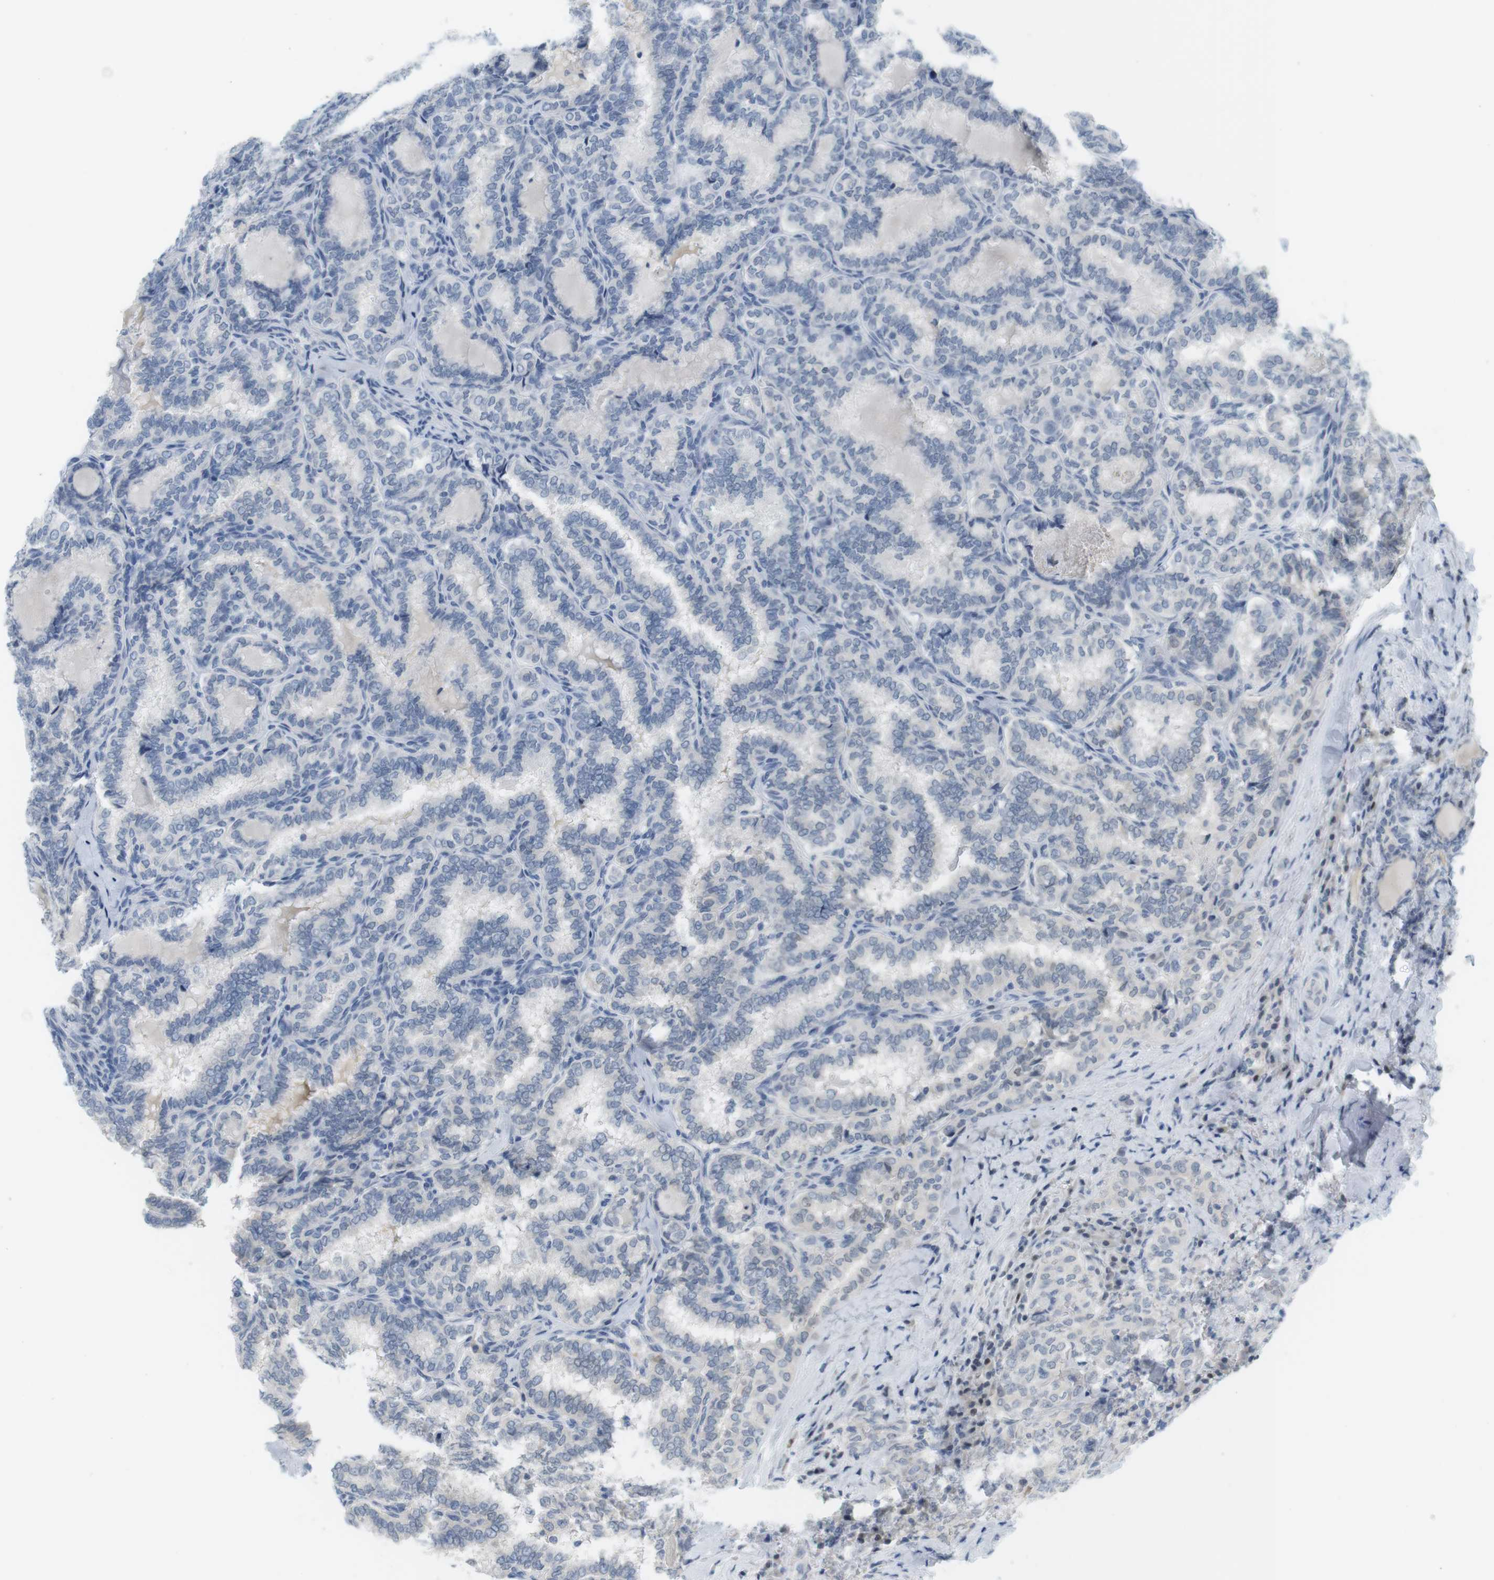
{"staining": {"intensity": "negative", "quantity": "none", "location": "none"}, "tissue": "thyroid cancer", "cell_type": "Tumor cells", "image_type": "cancer", "snomed": [{"axis": "morphology", "description": "Normal tissue, NOS"}, {"axis": "morphology", "description": "Papillary adenocarcinoma, NOS"}, {"axis": "topography", "description": "Thyroid gland"}], "caption": "Immunohistochemistry (IHC) histopathology image of neoplastic tissue: papillary adenocarcinoma (thyroid) stained with DAB (3,3'-diaminobenzidine) shows no significant protein positivity in tumor cells.", "gene": "CREB3L2", "patient": {"sex": "female", "age": 30}}